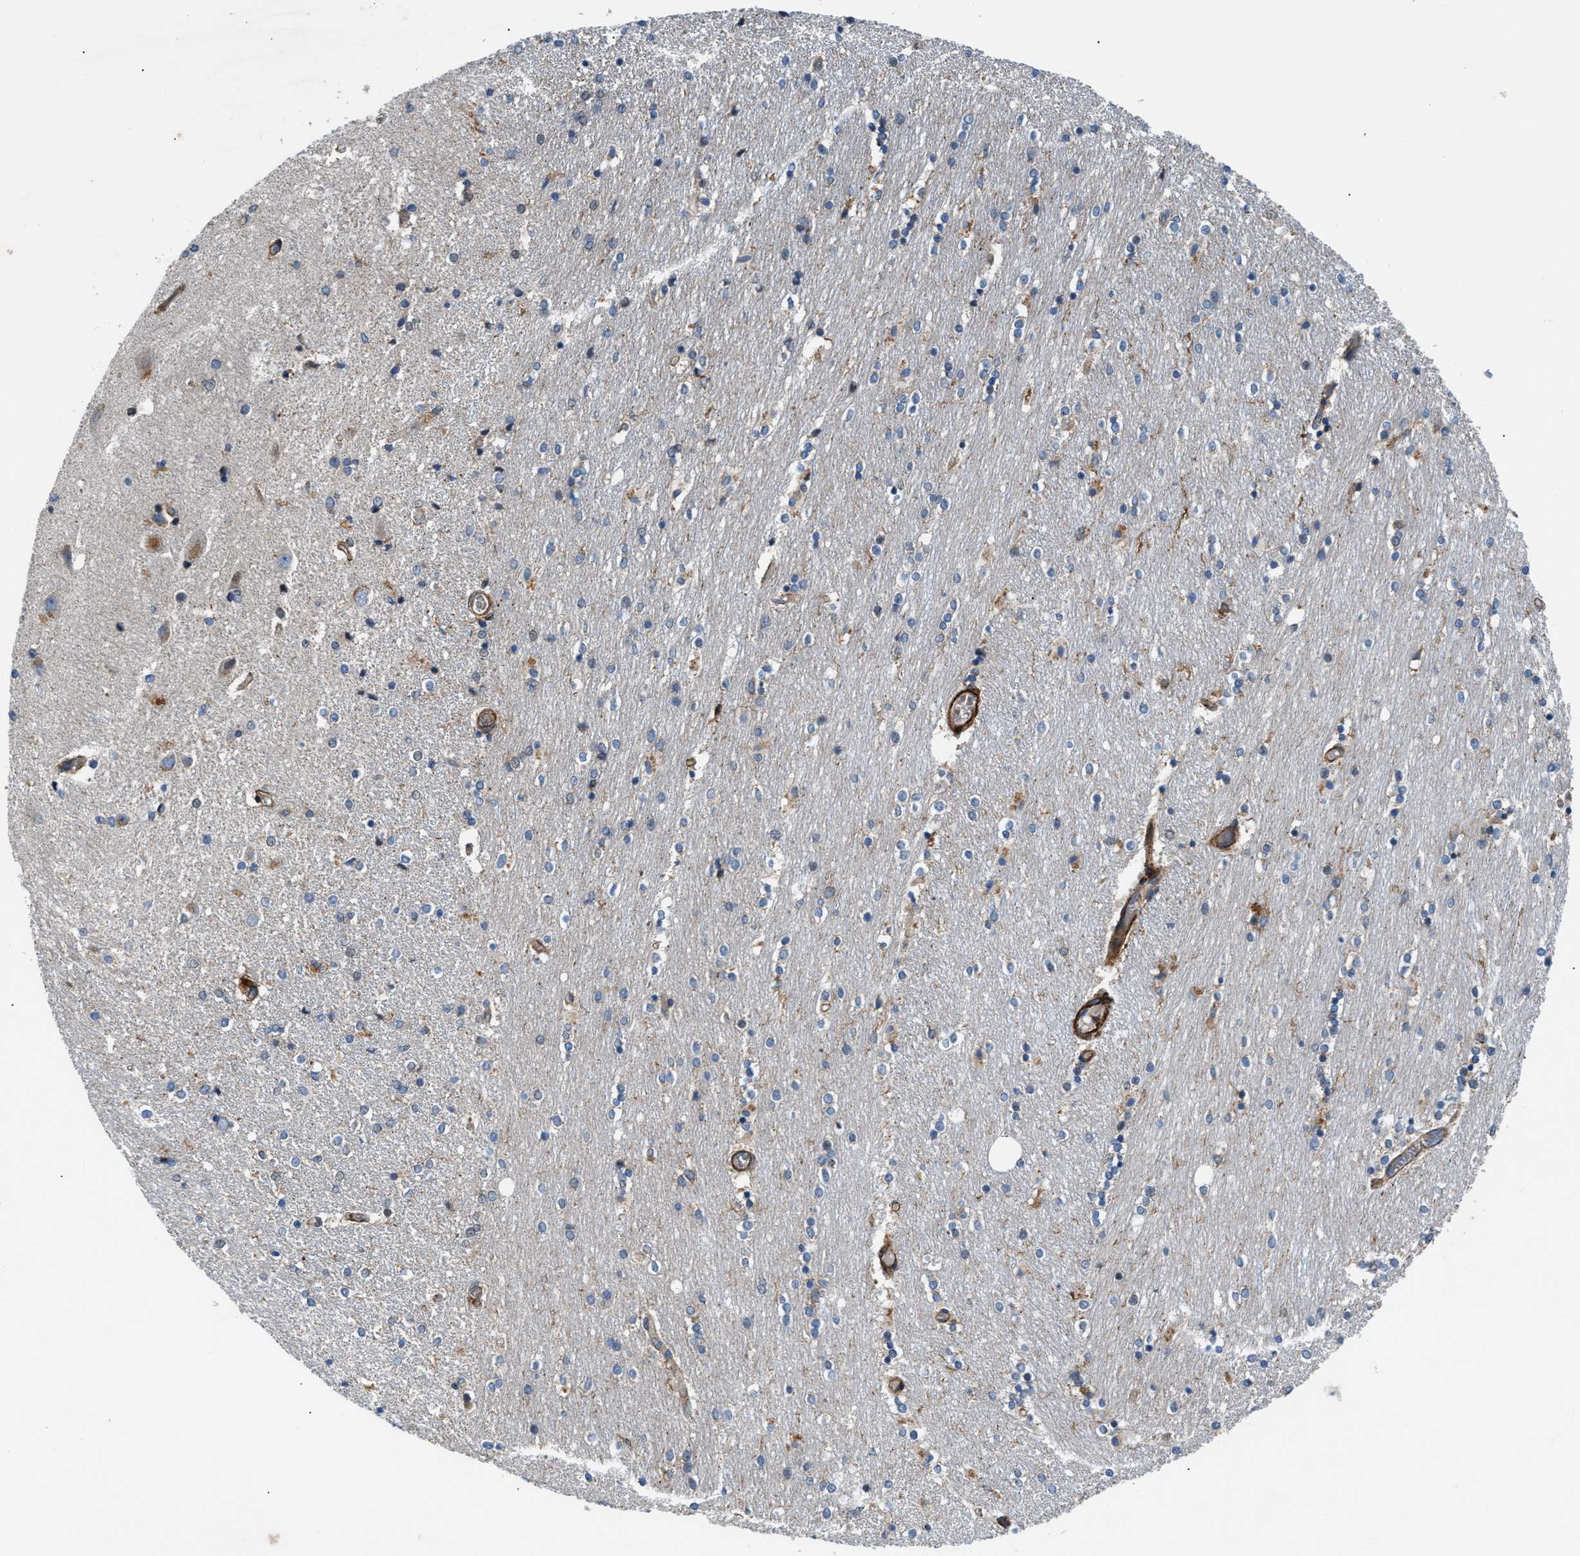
{"staining": {"intensity": "weak", "quantity": "<25%", "location": "cytoplasmic/membranous"}, "tissue": "caudate", "cell_type": "Glial cells", "image_type": "normal", "snomed": [{"axis": "morphology", "description": "Normal tissue, NOS"}, {"axis": "topography", "description": "Lateral ventricle wall"}], "caption": "Immunohistochemistry micrograph of benign caudate stained for a protein (brown), which demonstrates no positivity in glial cells.", "gene": "DHODH", "patient": {"sex": "female", "age": 54}}